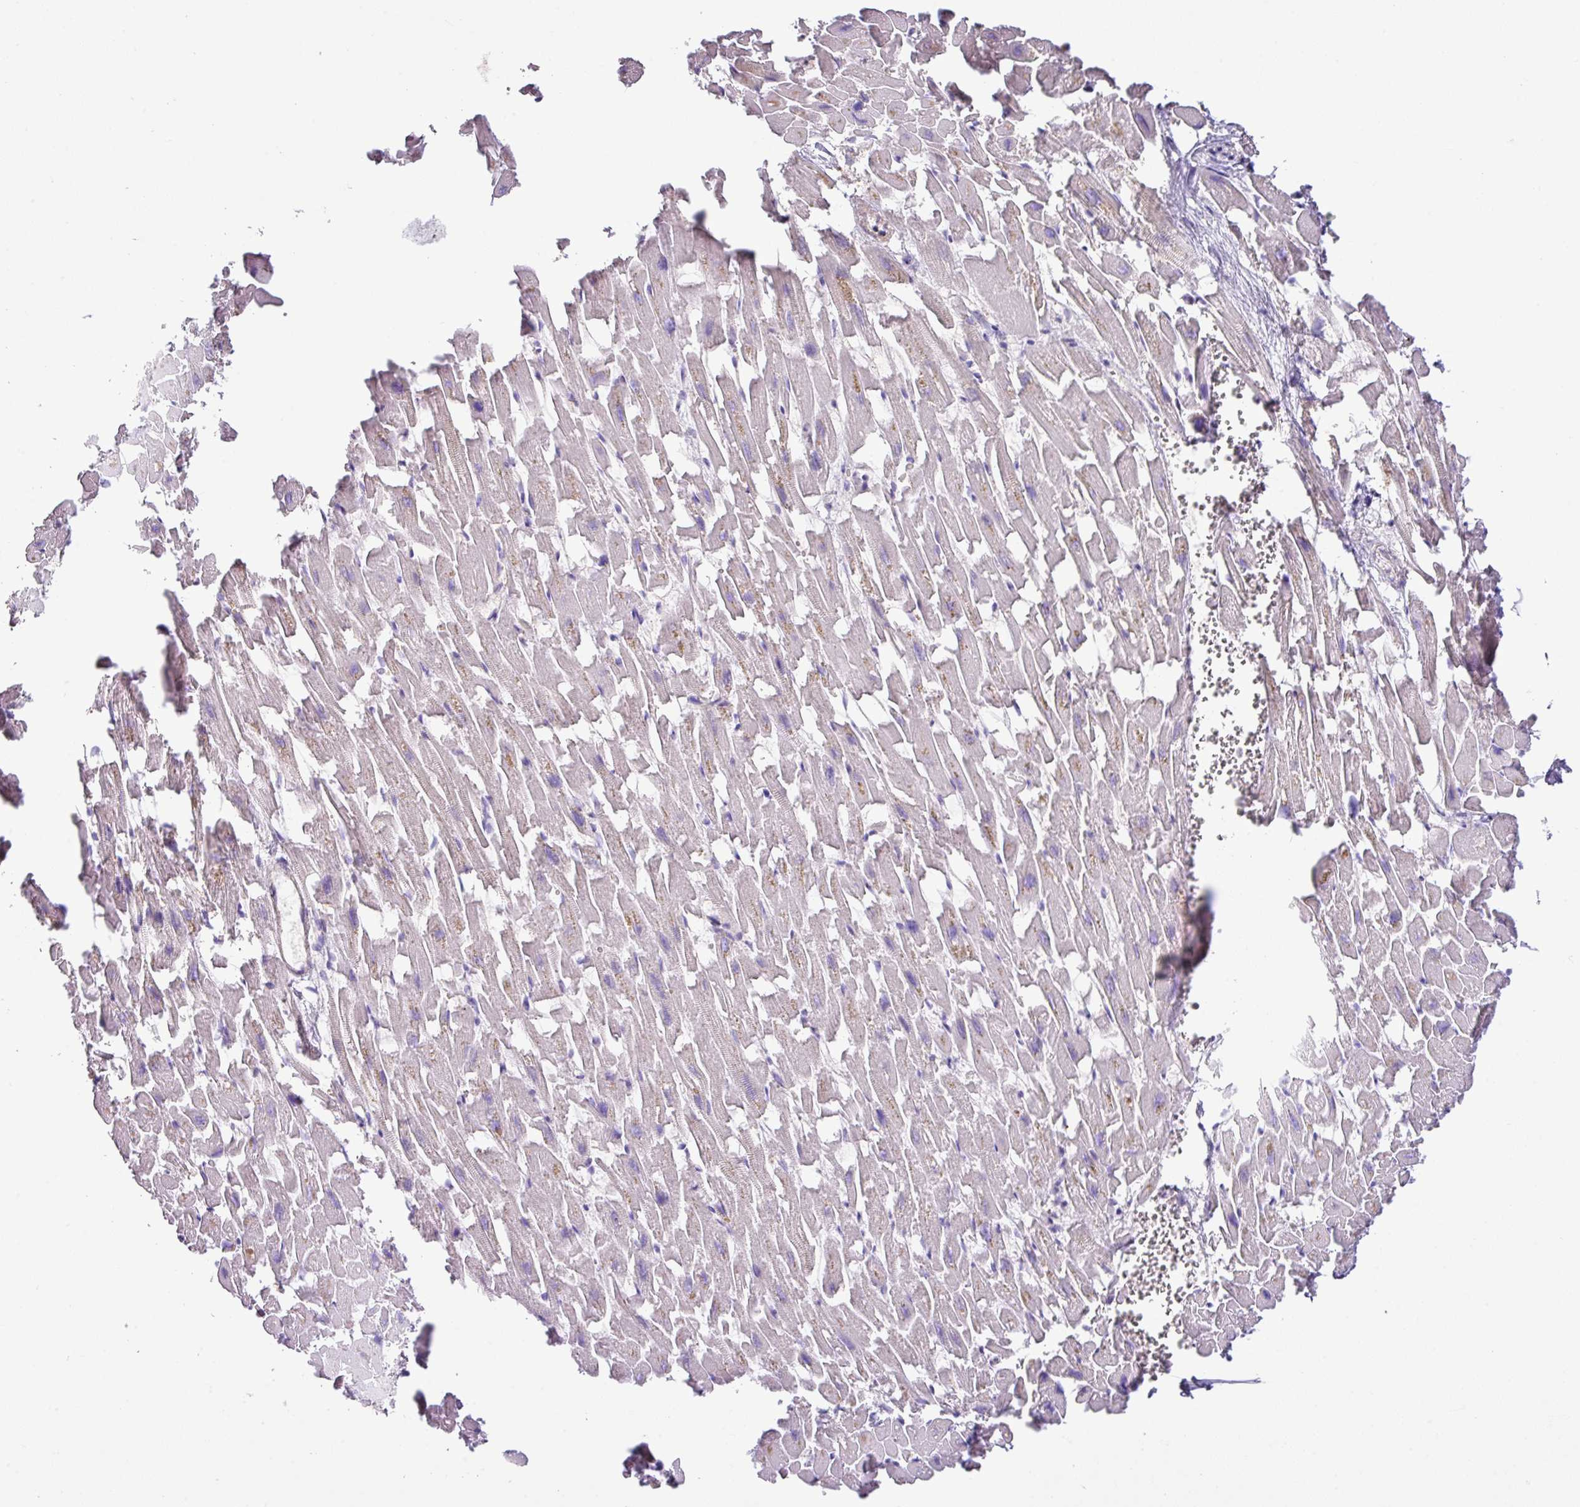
{"staining": {"intensity": "weak", "quantity": "<25%", "location": "cytoplasmic/membranous"}, "tissue": "heart muscle", "cell_type": "Cardiomyocytes", "image_type": "normal", "snomed": [{"axis": "morphology", "description": "Normal tissue, NOS"}, {"axis": "topography", "description": "Heart"}], "caption": "Immunohistochemical staining of unremarkable heart muscle displays no significant expression in cardiomyocytes.", "gene": "AGR3", "patient": {"sex": "female", "age": 64}}